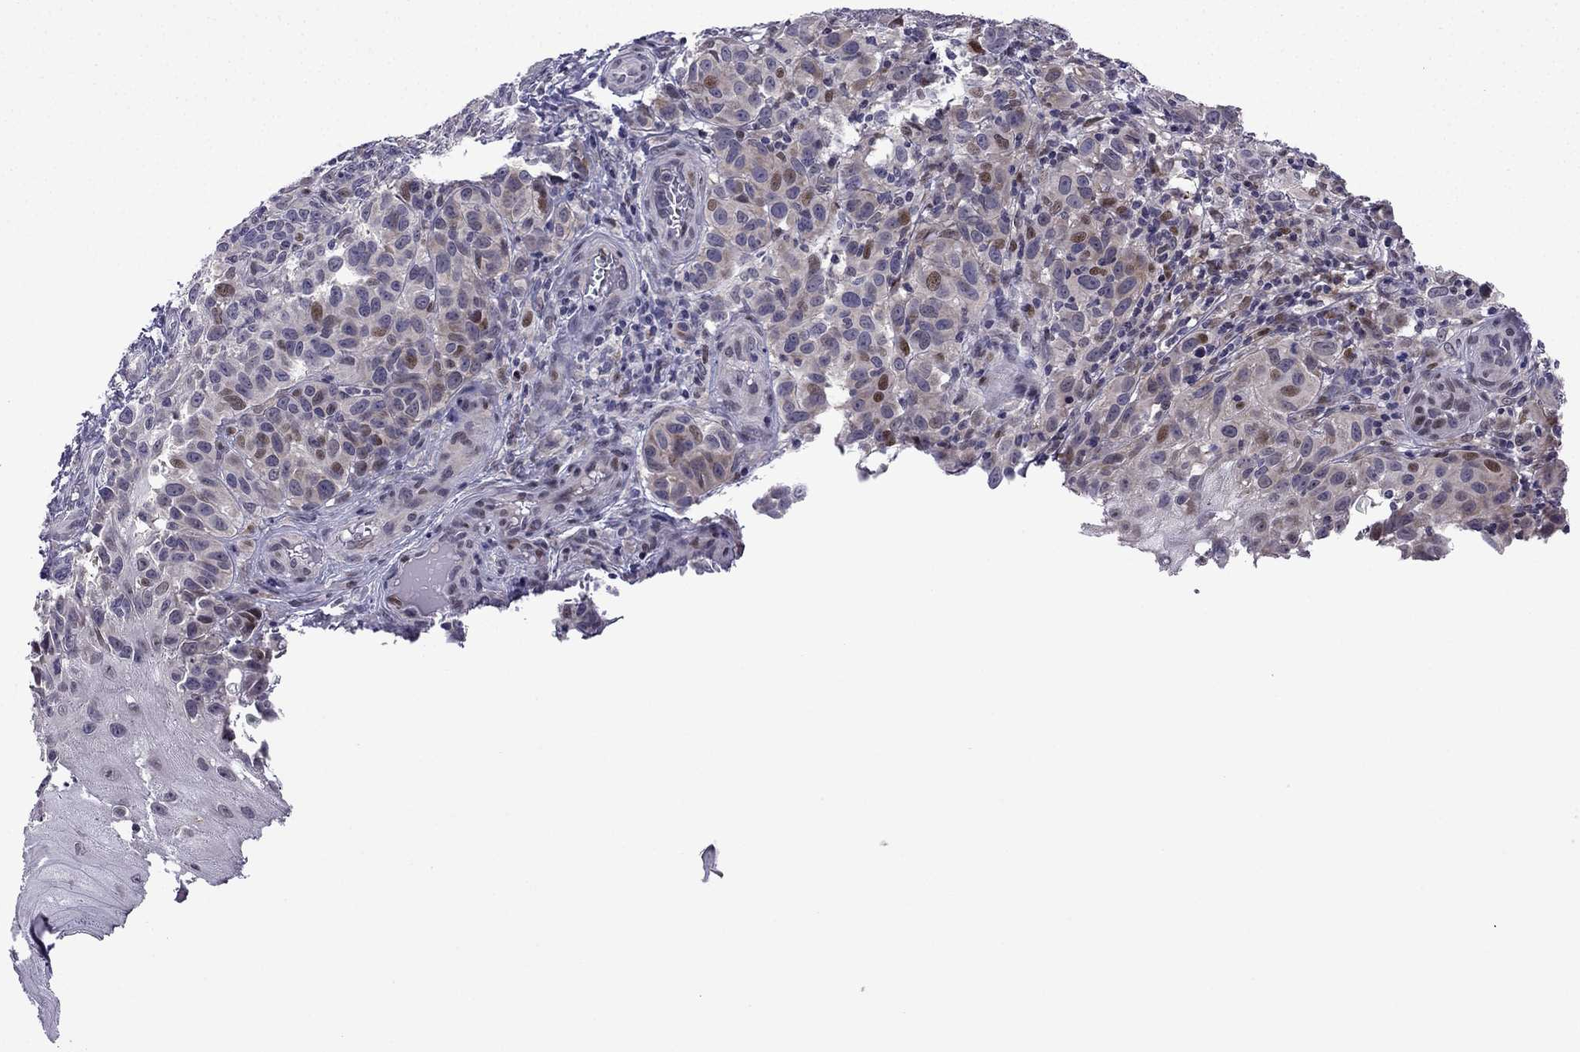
{"staining": {"intensity": "moderate", "quantity": "<25%", "location": "nuclear"}, "tissue": "melanoma", "cell_type": "Tumor cells", "image_type": "cancer", "snomed": [{"axis": "morphology", "description": "Malignant melanoma, NOS"}, {"axis": "topography", "description": "Skin"}], "caption": "This is an image of immunohistochemistry (IHC) staining of melanoma, which shows moderate expression in the nuclear of tumor cells.", "gene": "FGF3", "patient": {"sex": "female", "age": 53}}